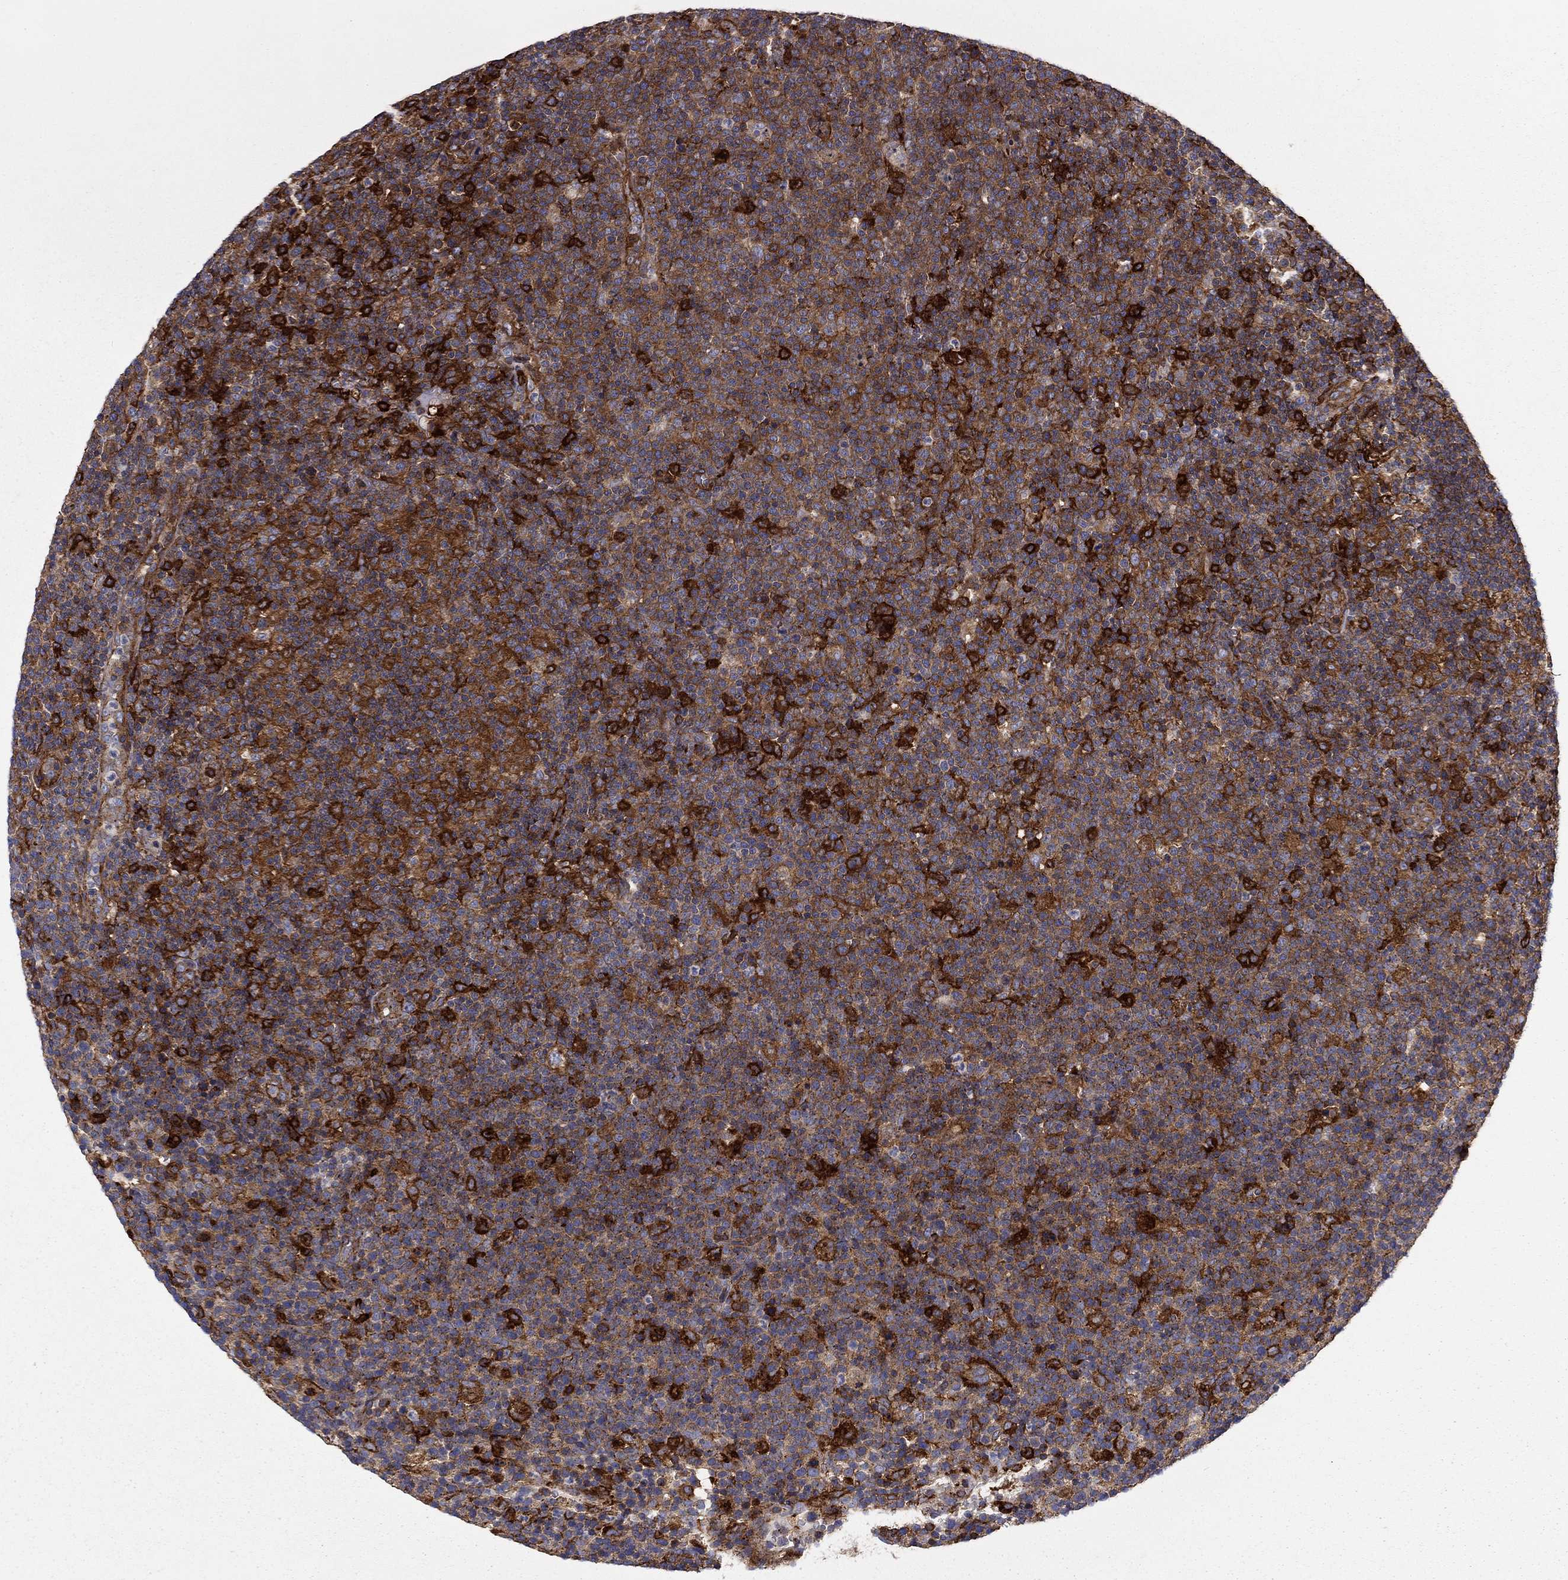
{"staining": {"intensity": "strong", "quantity": ">75%", "location": "cytoplasmic/membranous"}, "tissue": "lymphoma", "cell_type": "Tumor cells", "image_type": "cancer", "snomed": [{"axis": "morphology", "description": "Malignant lymphoma, non-Hodgkin's type, High grade"}, {"axis": "topography", "description": "Lymph node"}], "caption": "A histopathology image of lymphoma stained for a protein exhibits strong cytoplasmic/membranous brown staining in tumor cells. (DAB IHC with brightfield microscopy, high magnification).", "gene": "EHBP1L1", "patient": {"sex": "male", "age": 61}}